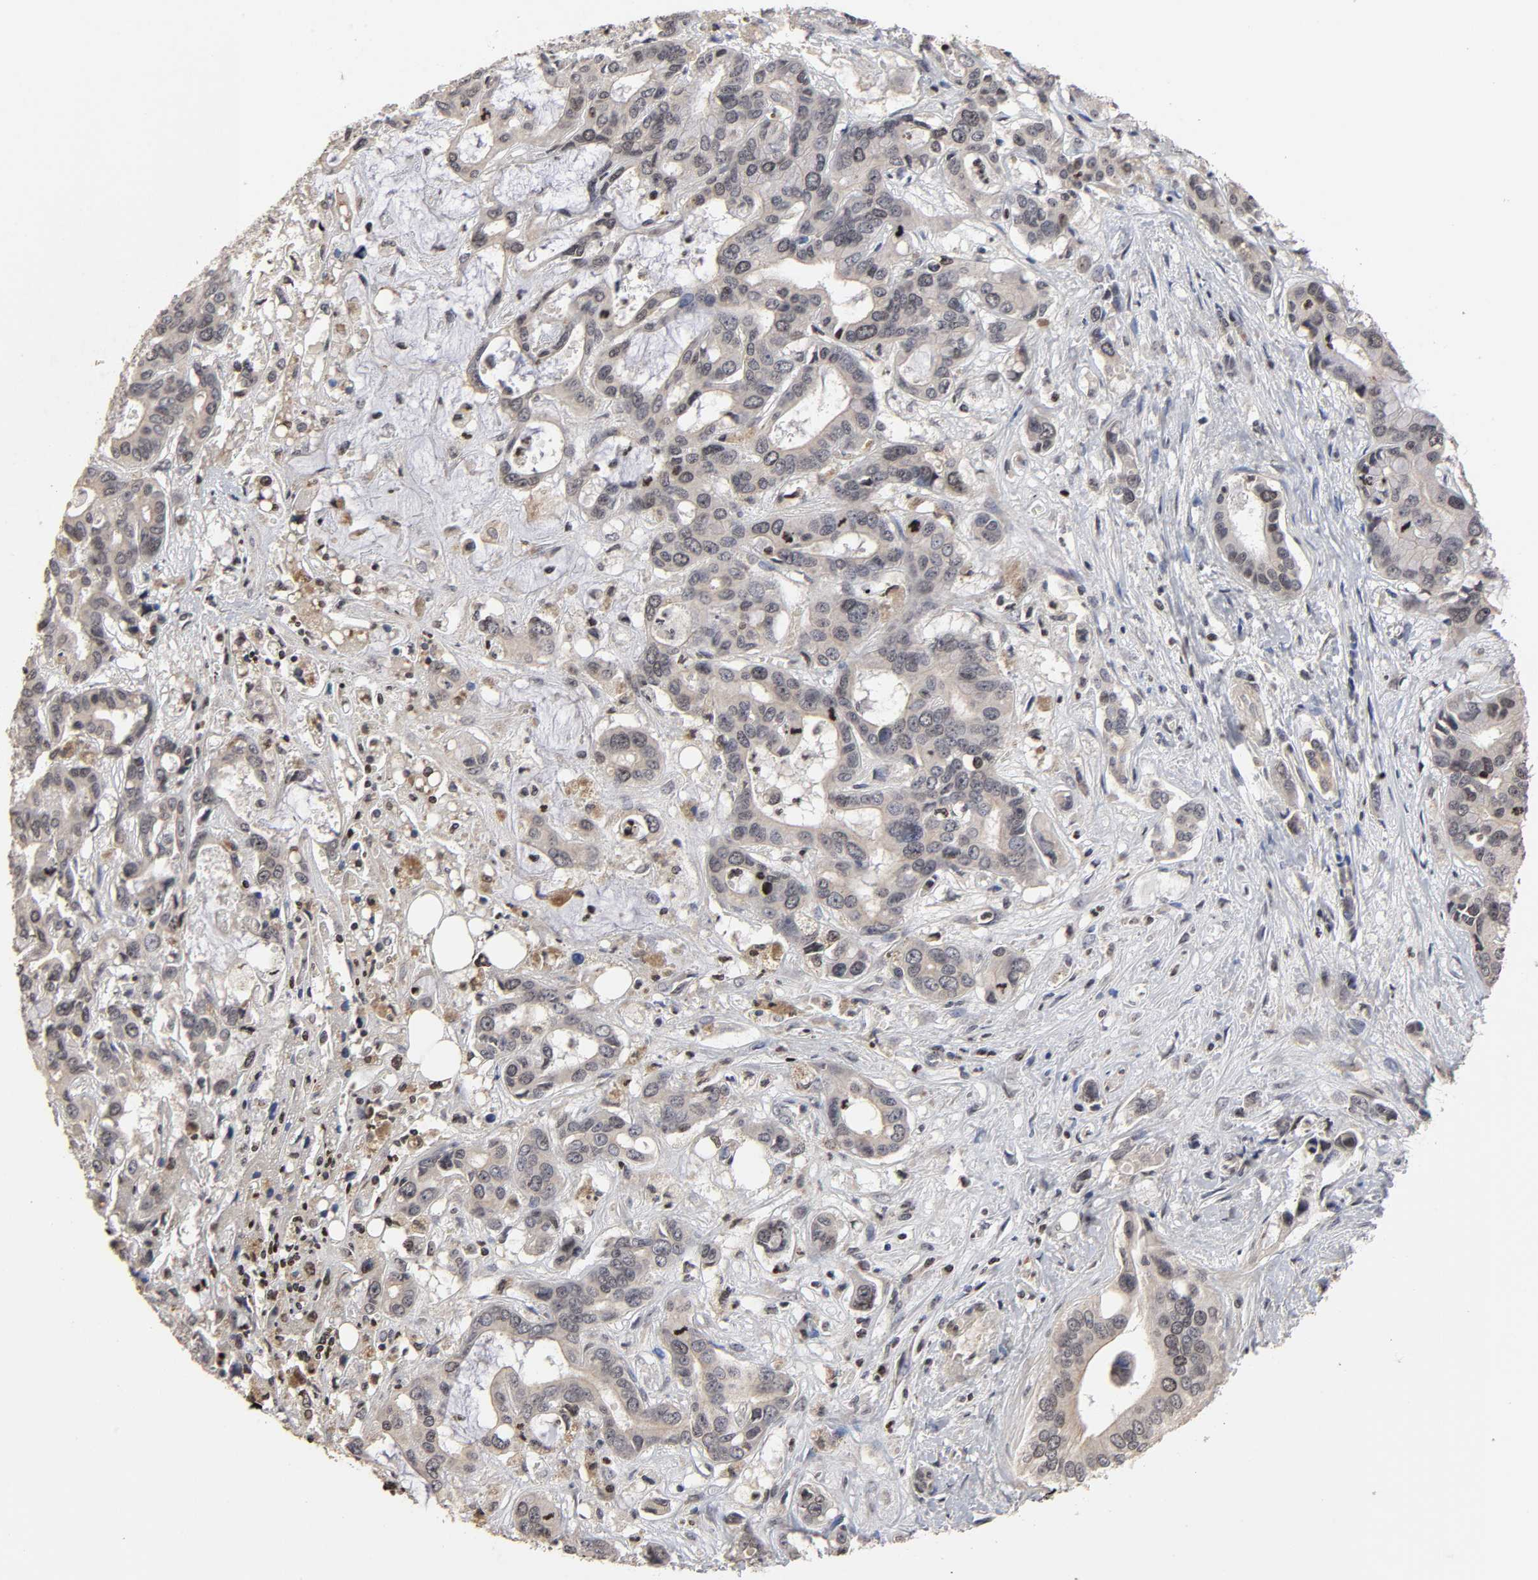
{"staining": {"intensity": "negative", "quantity": "none", "location": "none"}, "tissue": "liver cancer", "cell_type": "Tumor cells", "image_type": "cancer", "snomed": [{"axis": "morphology", "description": "Cholangiocarcinoma"}, {"axis": "topography", "description": "Liver"}], "caption": "This photomicrograph is of liver cancer stained with immunohistochemistry (IHC) to label a protein in brown with the nuclei are counter-stained blue. There is no positivity in tumor cells.", "gene": "ZNF473", "patient": {"sex": "female", "age": 65}}